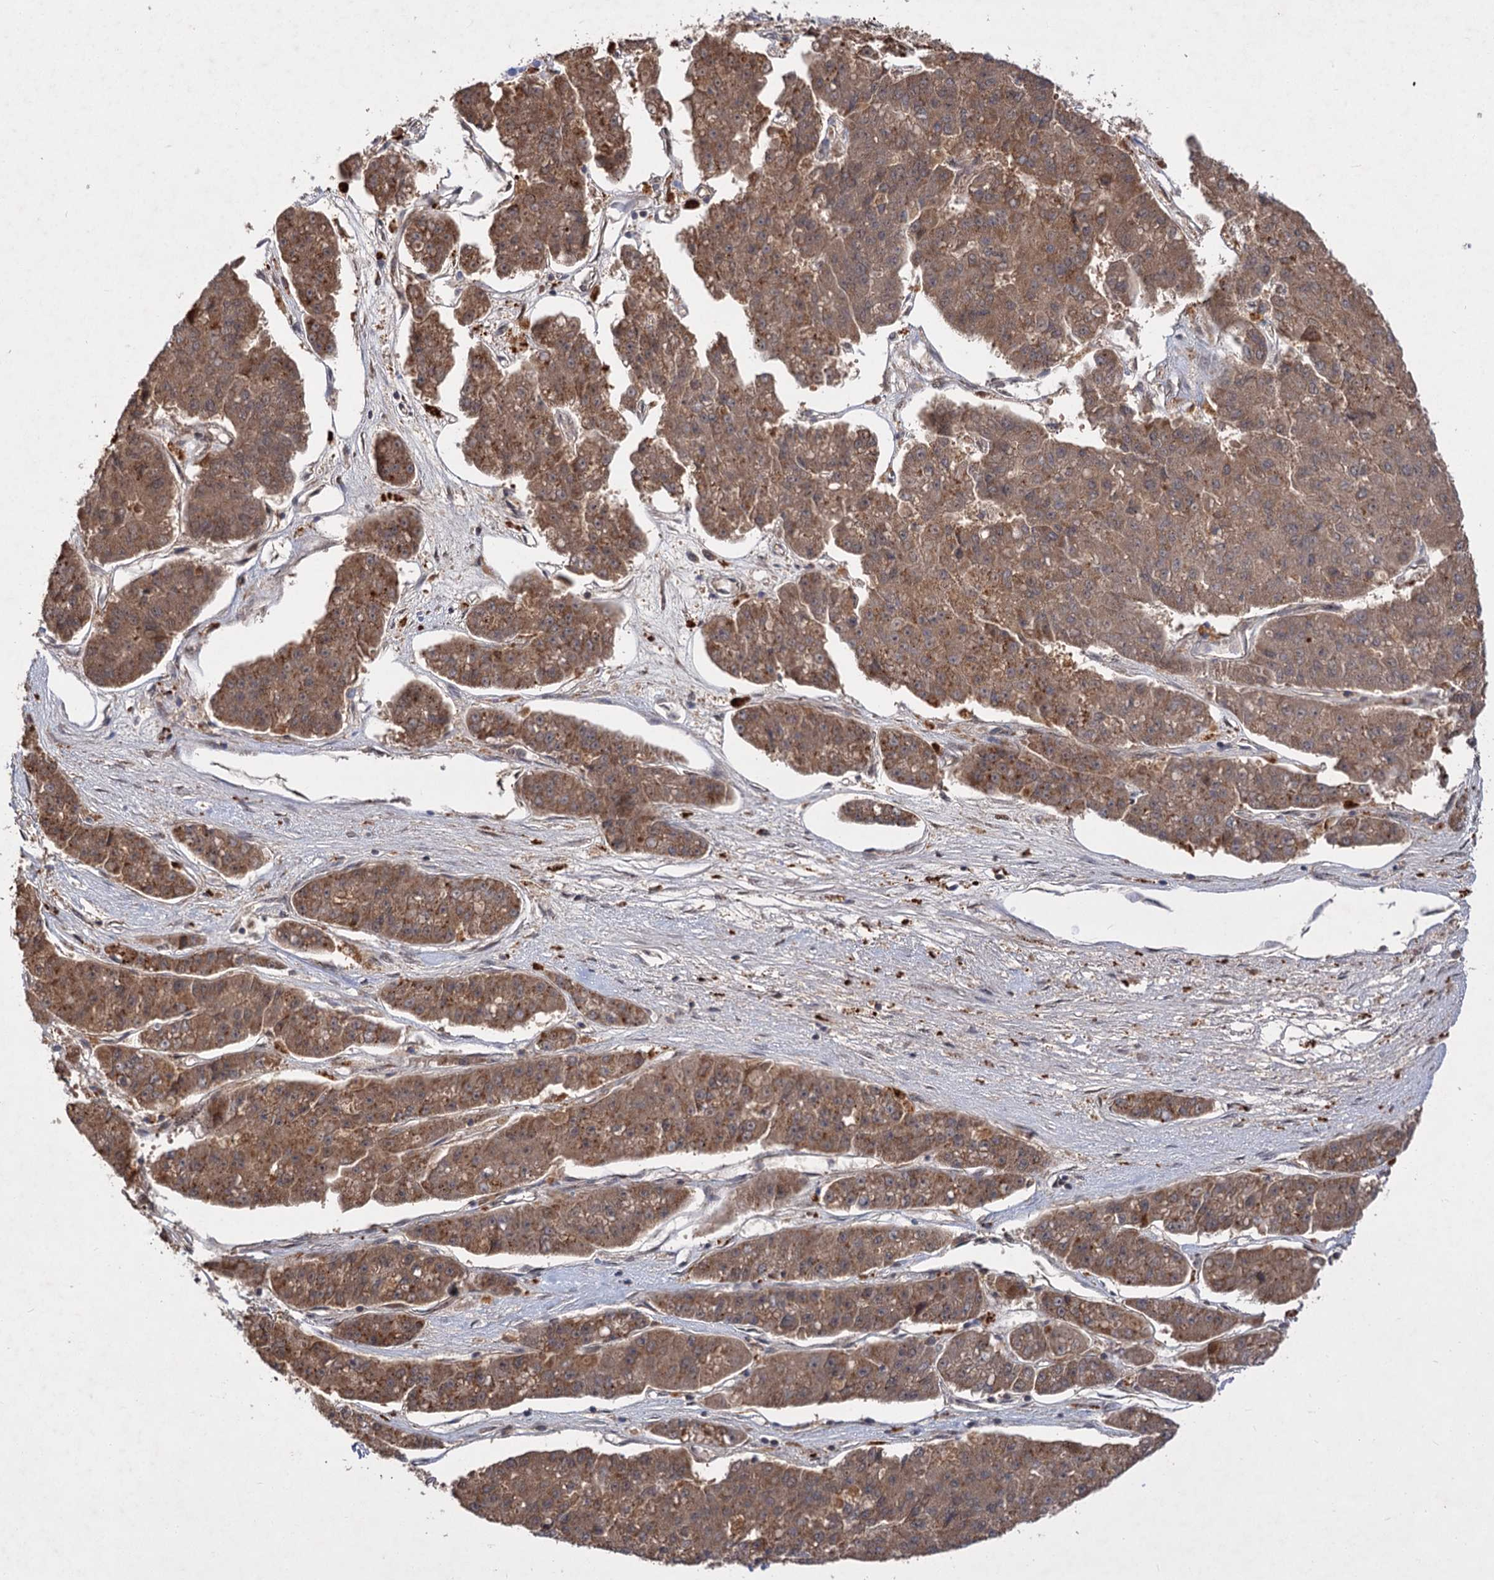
{"staining": {"intensity": "moderate", "quantity": ">75%", "location": "cytoplasmic/membranous"}, "tissue": "pancreatic cancer", "cell_type": "Tumor cells", "image_type": "cancer", "snomed": [{"axis": "morphology", "description": "Adenocarcinoma, NOS"}, {"axis": "topography", "description": "Pancreas"}], "caption": "Immunohistochemistry (IHC) histopathology image of neoplastic tissue: pancreatic cancer stained using immunohistochemistry (IHC) demonstrates medium levels of moderate protein expression localized specifically in the cytoplasmic/membranous of tumor cells, appearing as a cytoplasmic/membranous brown color.", "gene": "FBXW8", "patient": {"sex": "male", "age": 50}}